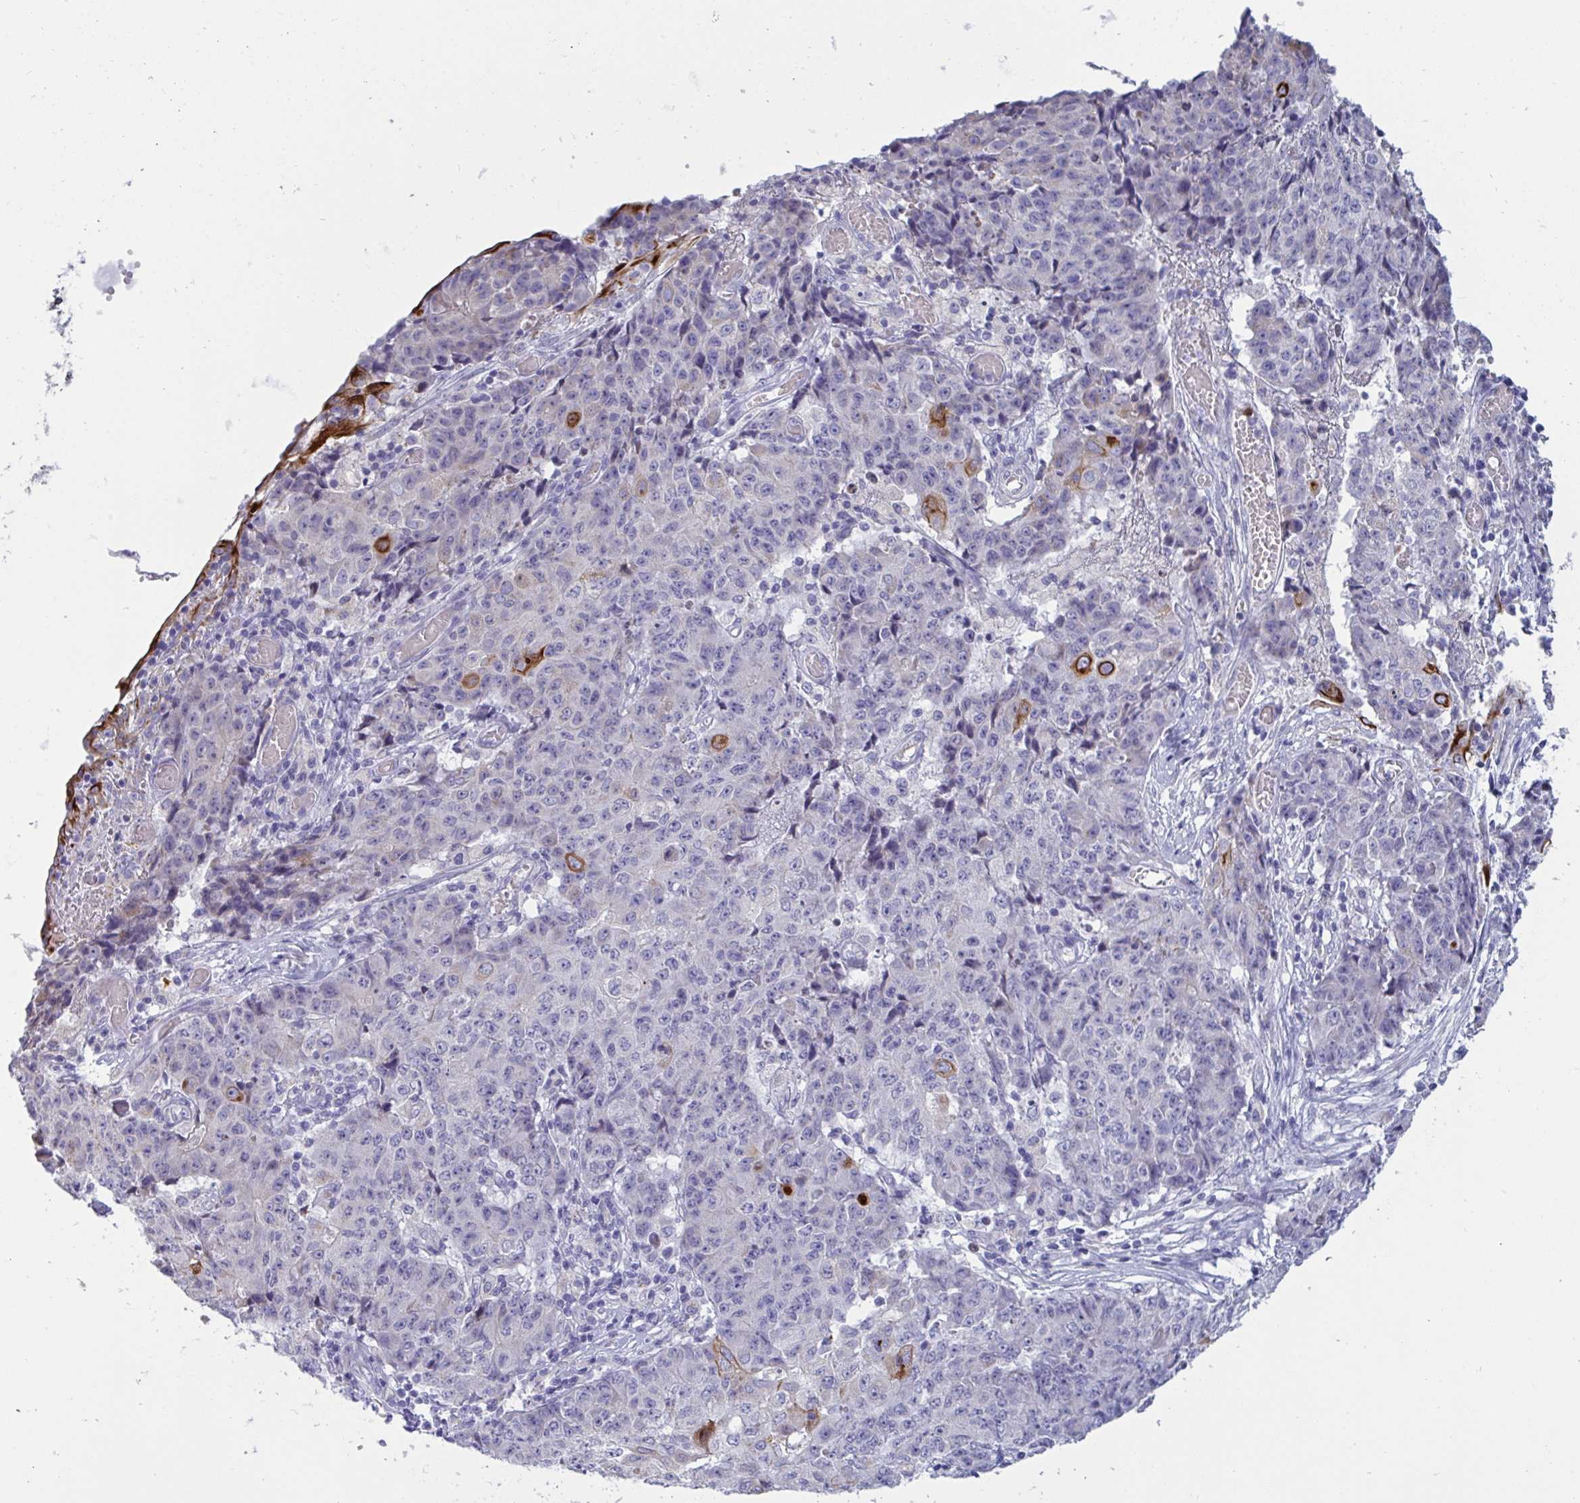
{"staining": {"intensity": "moderate", "quantity": "<25%", "location": "cytoplasmic/membranous"}, "tissue": "ovarian cancer", "cell_type": "Tumor cells", "image_type": "cancer", "snomed": [{"axis": "morphology", "description": "Carcinoma, endometroid"}, {"axis": "topography", "description": "Ovary"}], "caption": "An IHC photomicrograph of tumor tissue is shown. Protein staining in brown labels moderate cytoplasmic/membranous positivity in ovarian cancer within tumor cells.", "gene": "TAS2R38", "patient": {"sex": "female", "age": 42}}